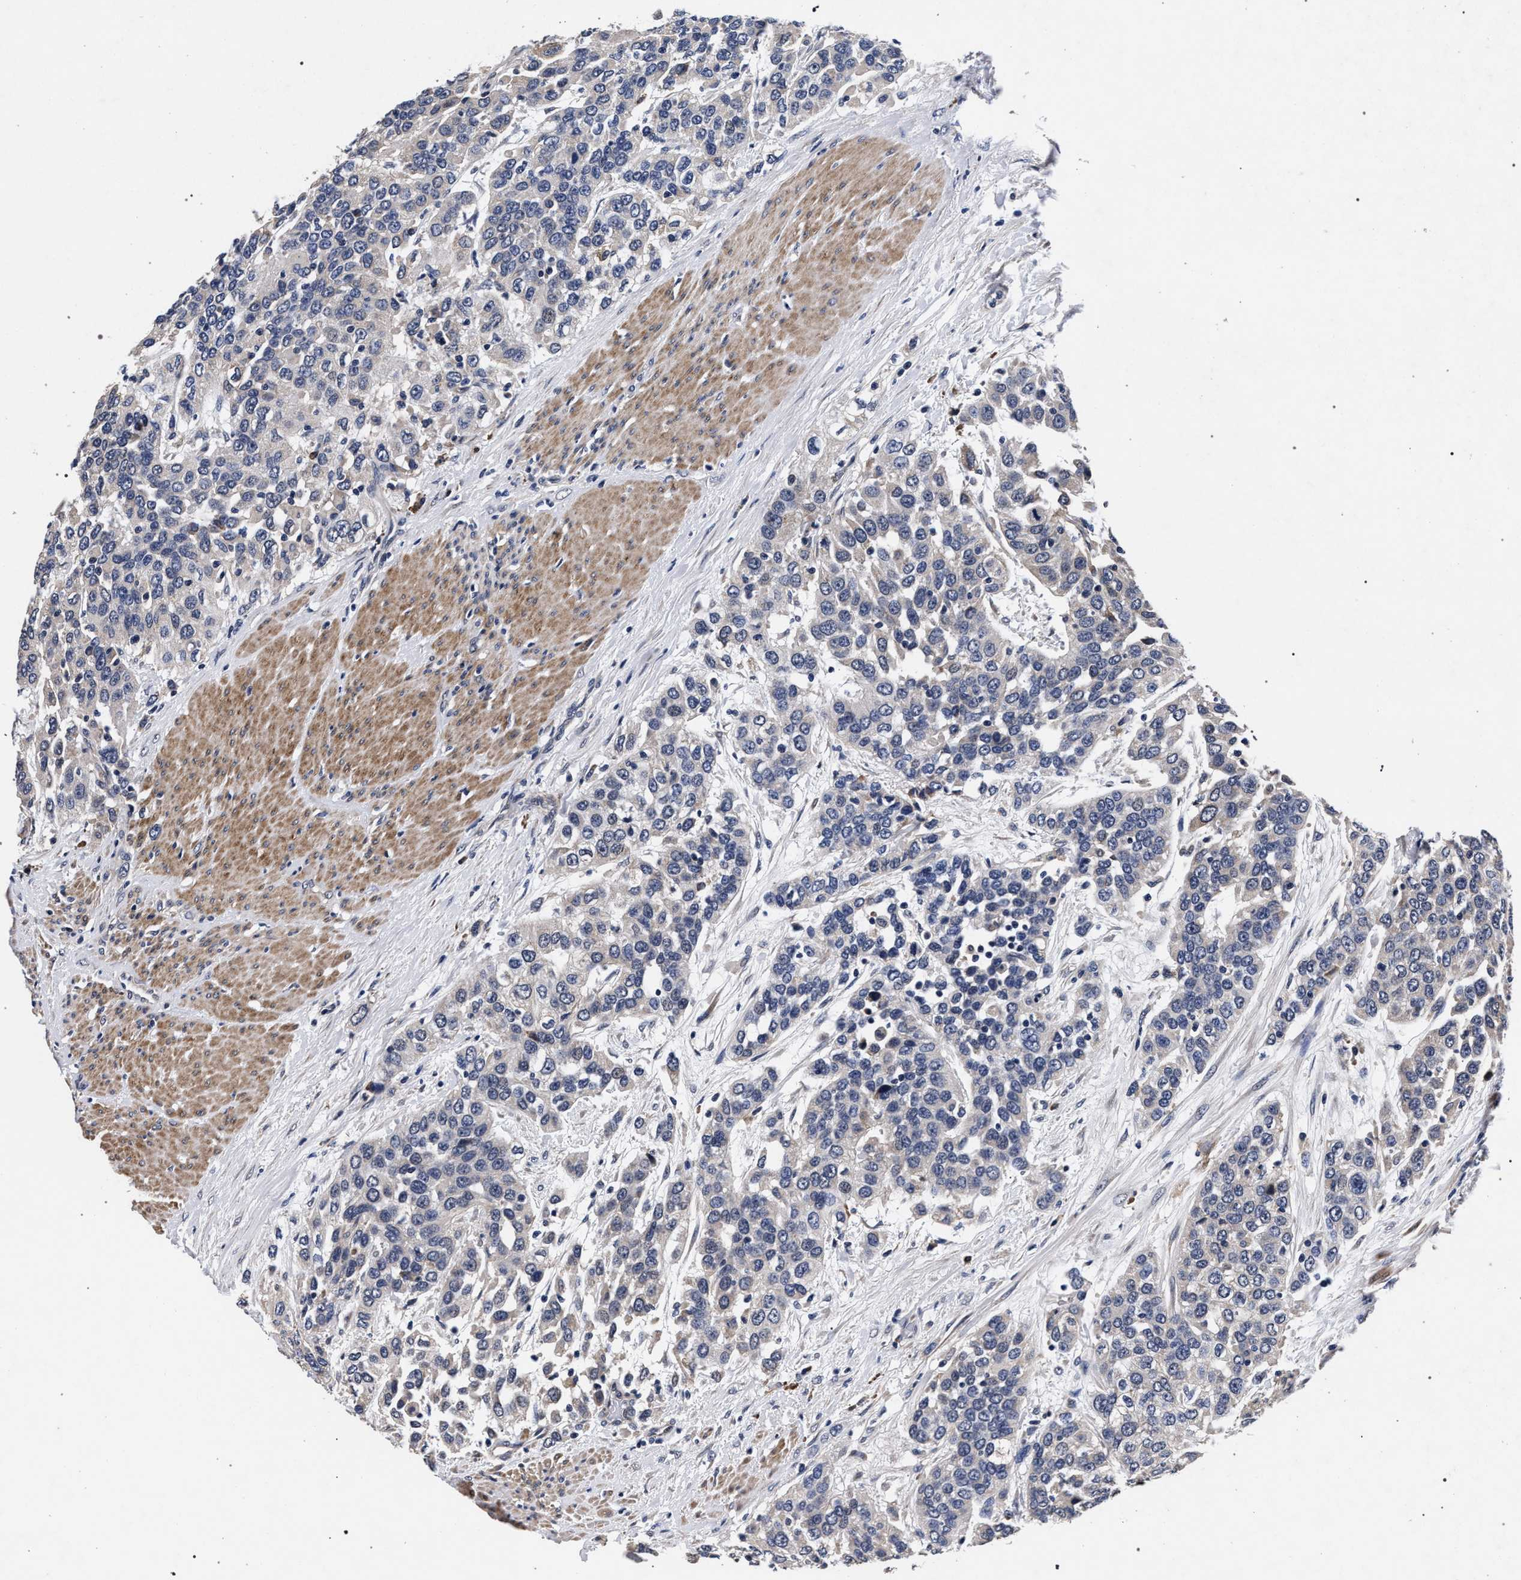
{"staining": {"intensity": "negative", "quantity": "none", "location": "none"}, "tissue": "urothelial cancer", "cell_type": "Tumor cells", "image_type": "cancer", "snomed": [{"axis": "morphology", "description": "Urothelial carcinoma, High grade"}, {"axis": "topography", "description": "Urinary bladder"}], "caption": "Urothelial cancer stained for a protein using immunohistochemistry (IHC) demonstrates no expression tumor cells.", "gene": "CFAP95", "patient": {"sex": "female", "age": 80}}